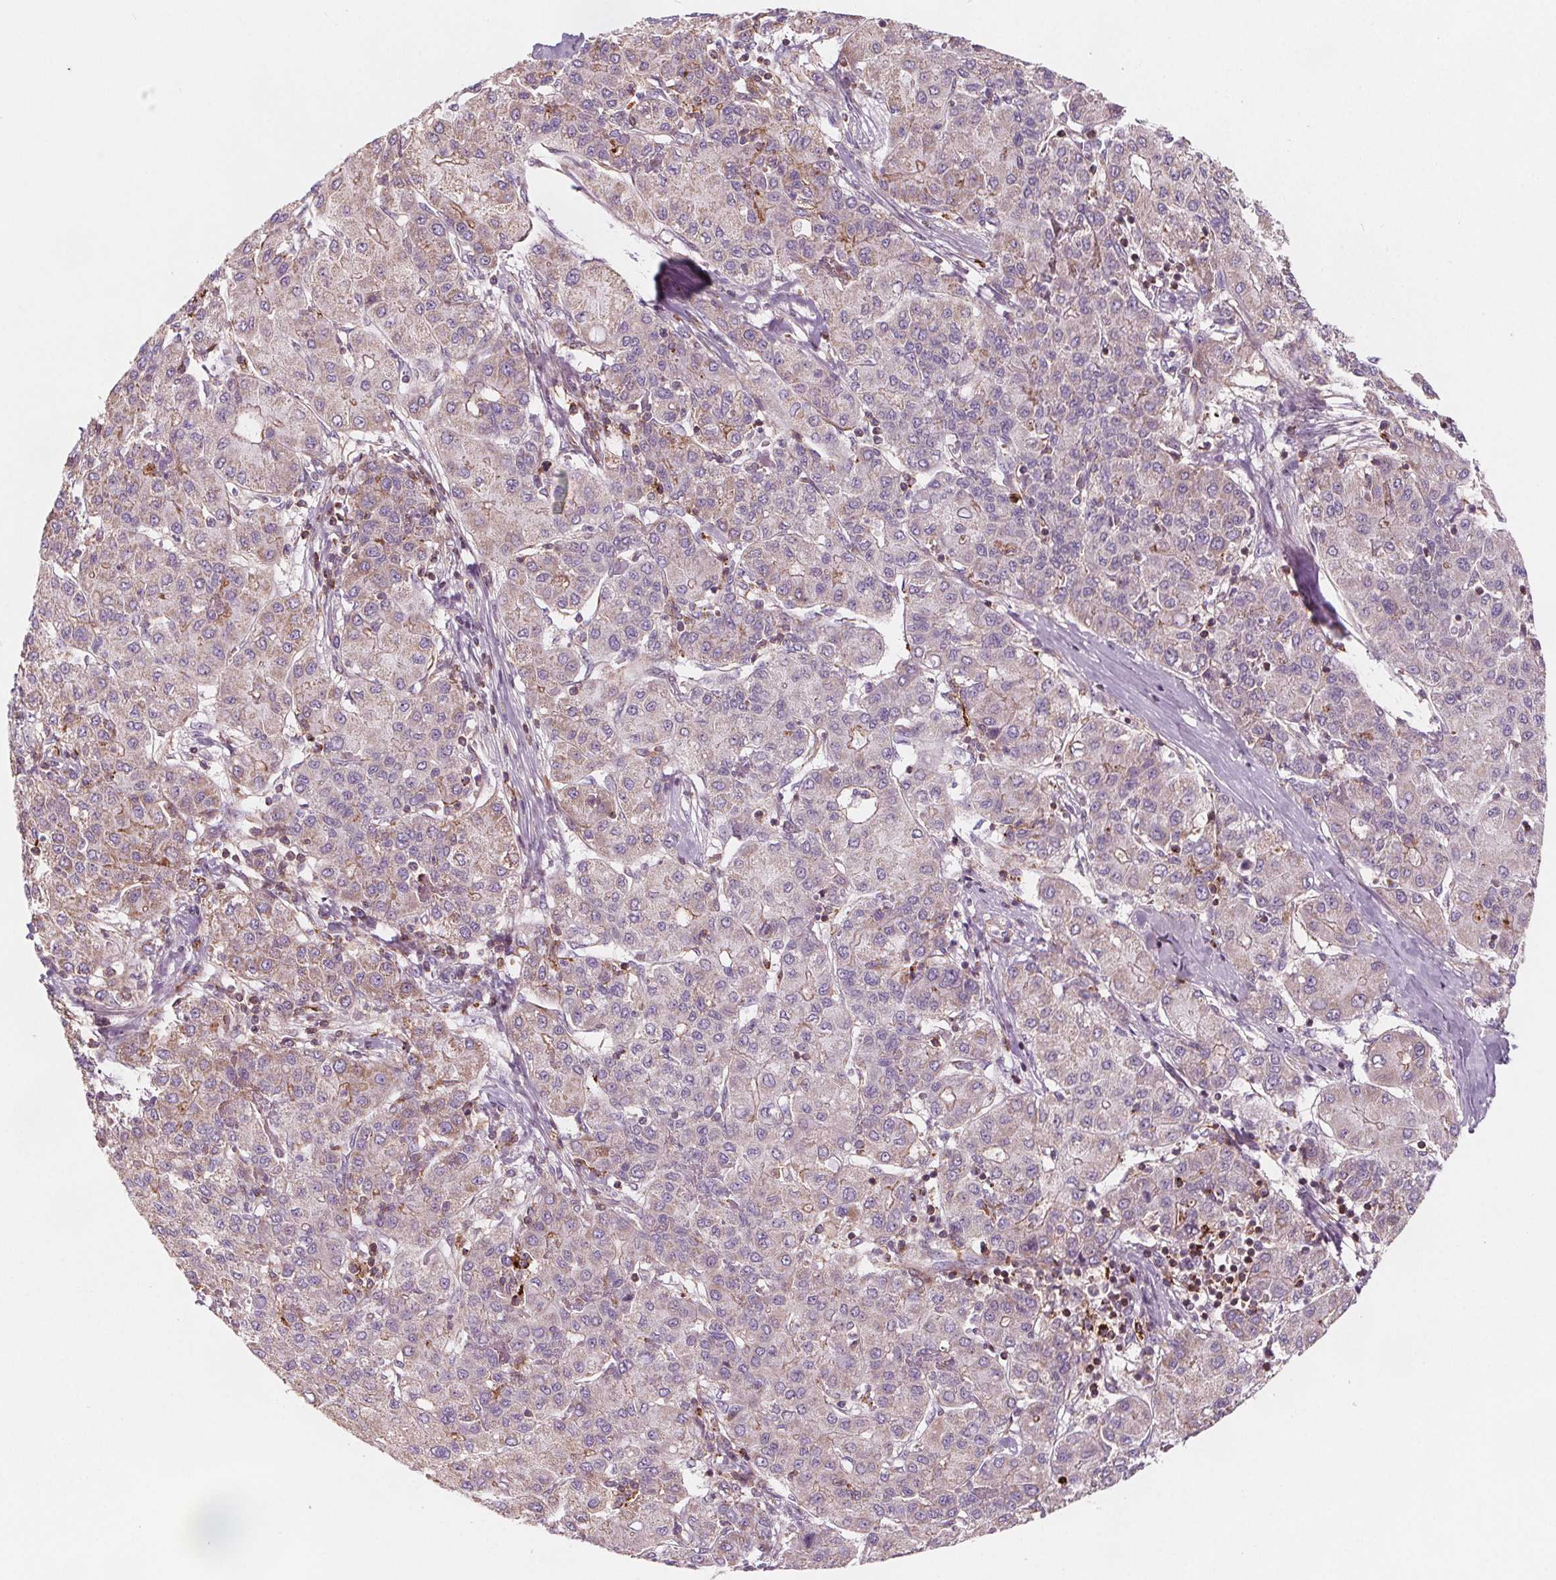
{"staining": {"intensity": "weak", "quantity": "<25%", "location": "cytoplasmic/membranous"}, "tissue": "liver cancer", "cell_type": "Tumor cells", "image_type": "cancer", "snomed": [{"axis": "morphology", "description": "Carcinoma, Hepatocellular, NOS"}, {"axis": "topography", "description": "Liver"}], "caption": "High power microscopy image of an immunohistochemistry histopathology image of liver hepatocellular carcinoma, revealing no significant expression in tumor cells.", "gene": "ADAM33", "patient": {"sex": "male", "age": 65}}